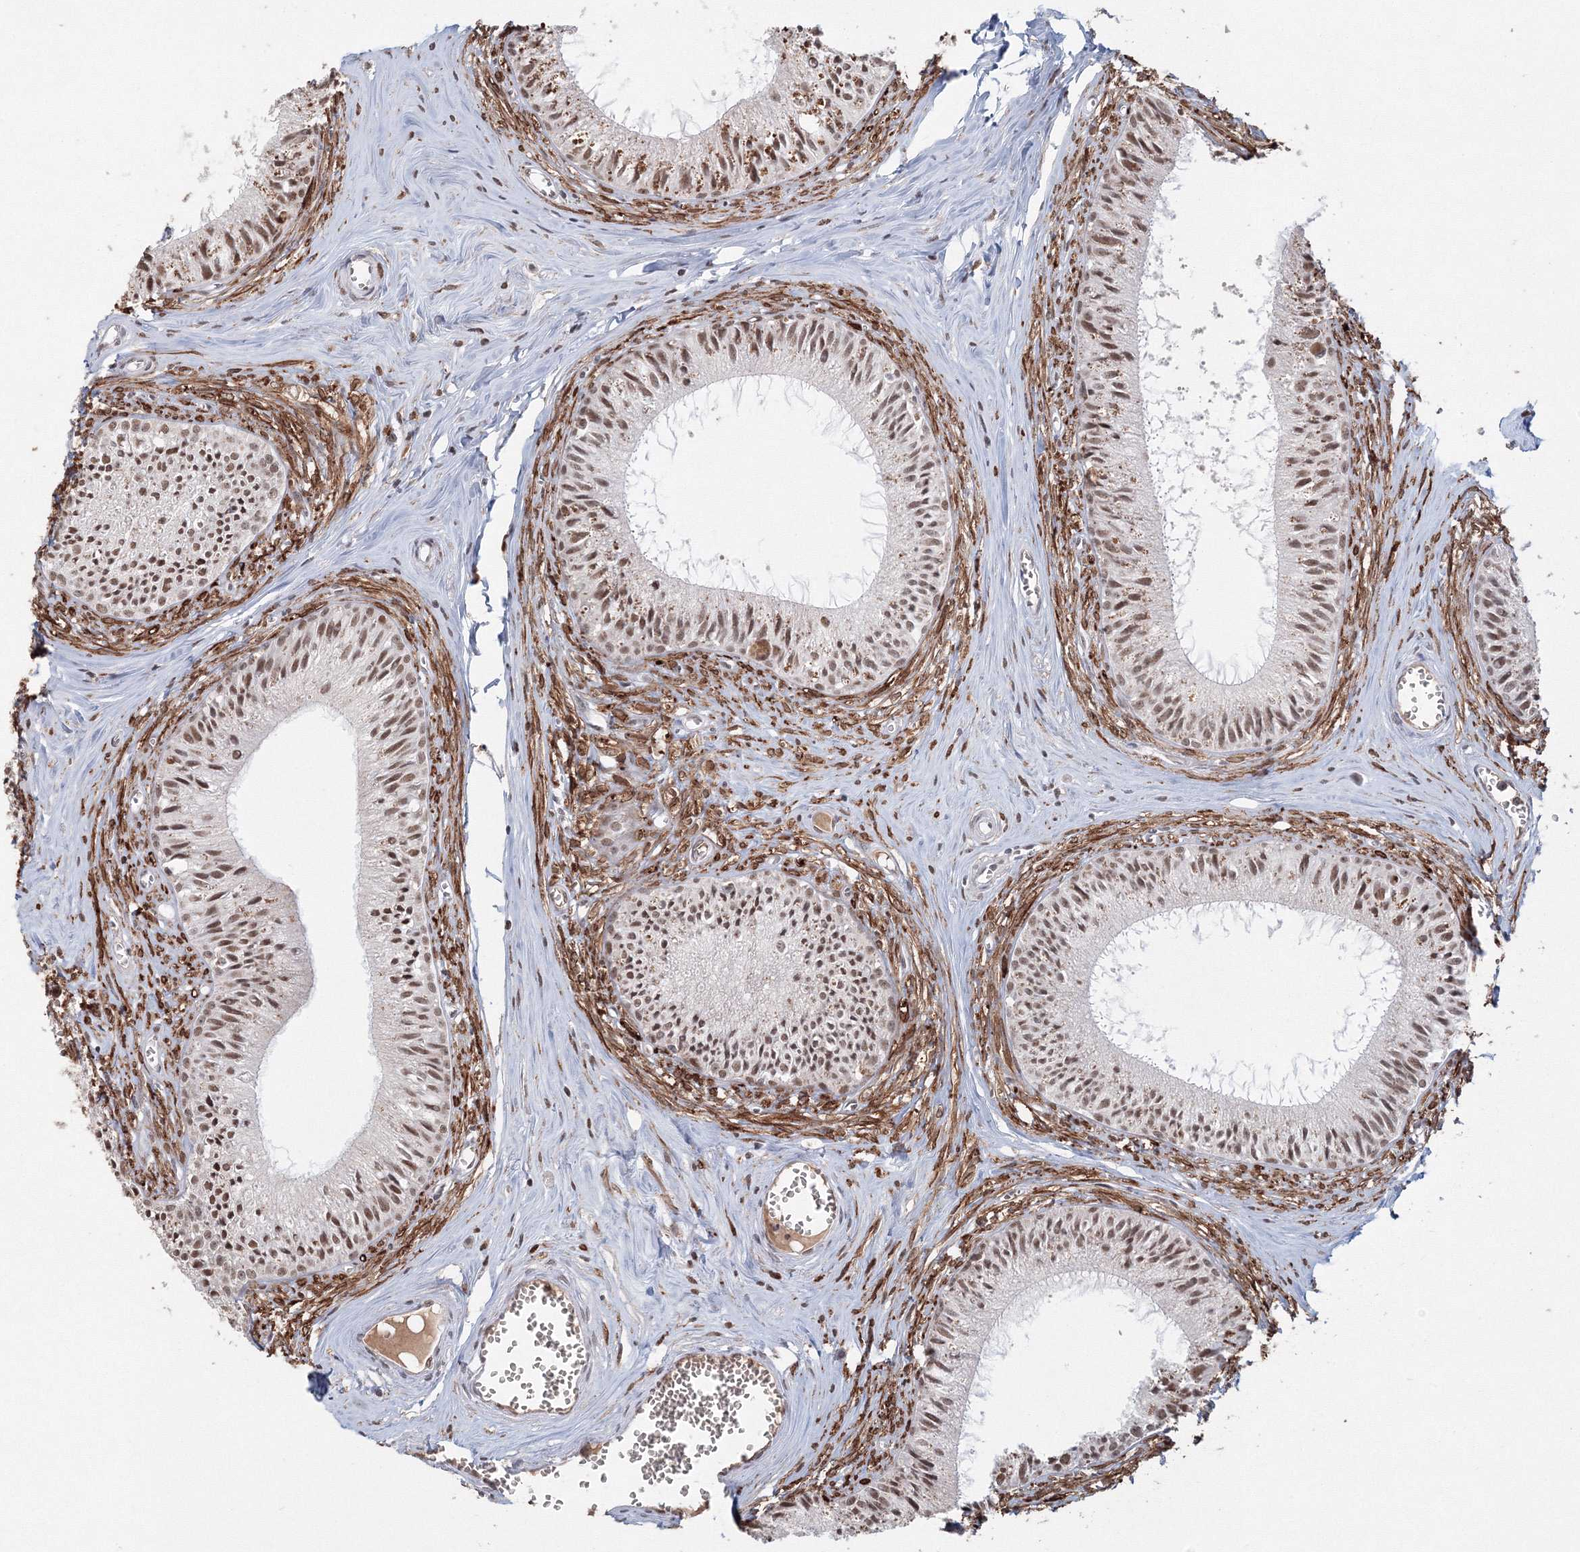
{"staining": {"intensity": "moderate", "quantity": ">75%", "location": "nuclear"}, "tissue": "epididymis", "cell_type": "Glandular cells", "image_type": "normal", "snomed": [{"axis": "morphology", "description": "Normal tissue, NOS"}, {"axis": "topography", "description": "Epididymis"}], "caption": "Epididymis stained with DAB immunohistochemistry (IHC) shows medium levels of moderate nuclear expression in approximately >75% of glandular cells.", "gene": "IWS1", "patient": {"sex": "male", "age": 36}}